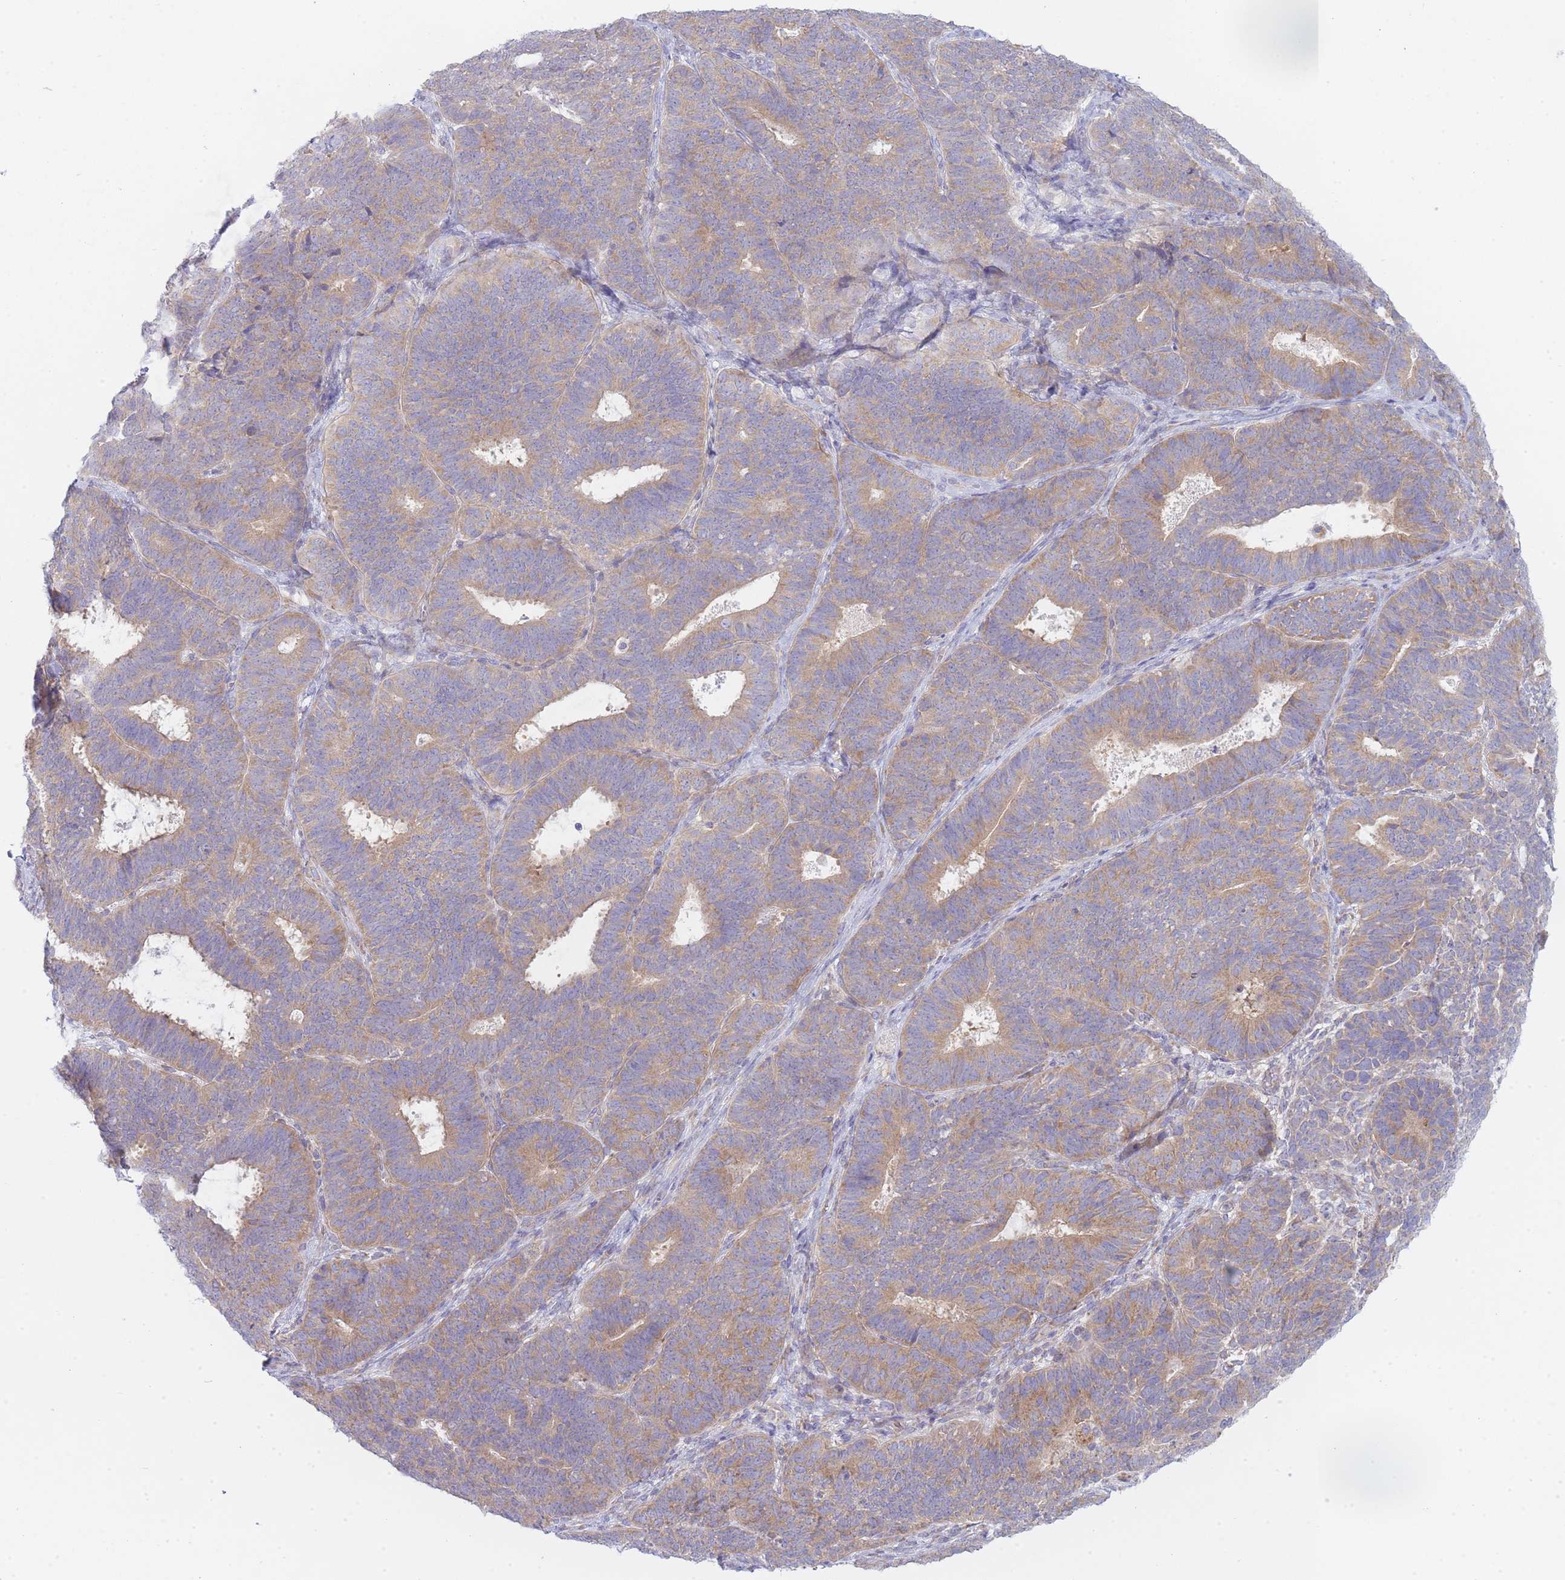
{"staining": {"intensity": "moderate", "quantity": ">75%", "location": "cytoplasmic/membranous"}, "tissue": "endometrial cancer", "cell_type": "Tumor cells", "image_type": "cancer", "snomed": [{"axis": "morphology", "description": "Adenocarcinoma, NOS"}, {"axis": "topography", "description": "Endometrium"}], "caption": "Endometrial adenocarcinoma stained for a protein reveals moderate cytoplasmic/membranous positivity in tumor cells.", "gene": "OR5L2", "patient": {"sex": "female", "age": 70}}